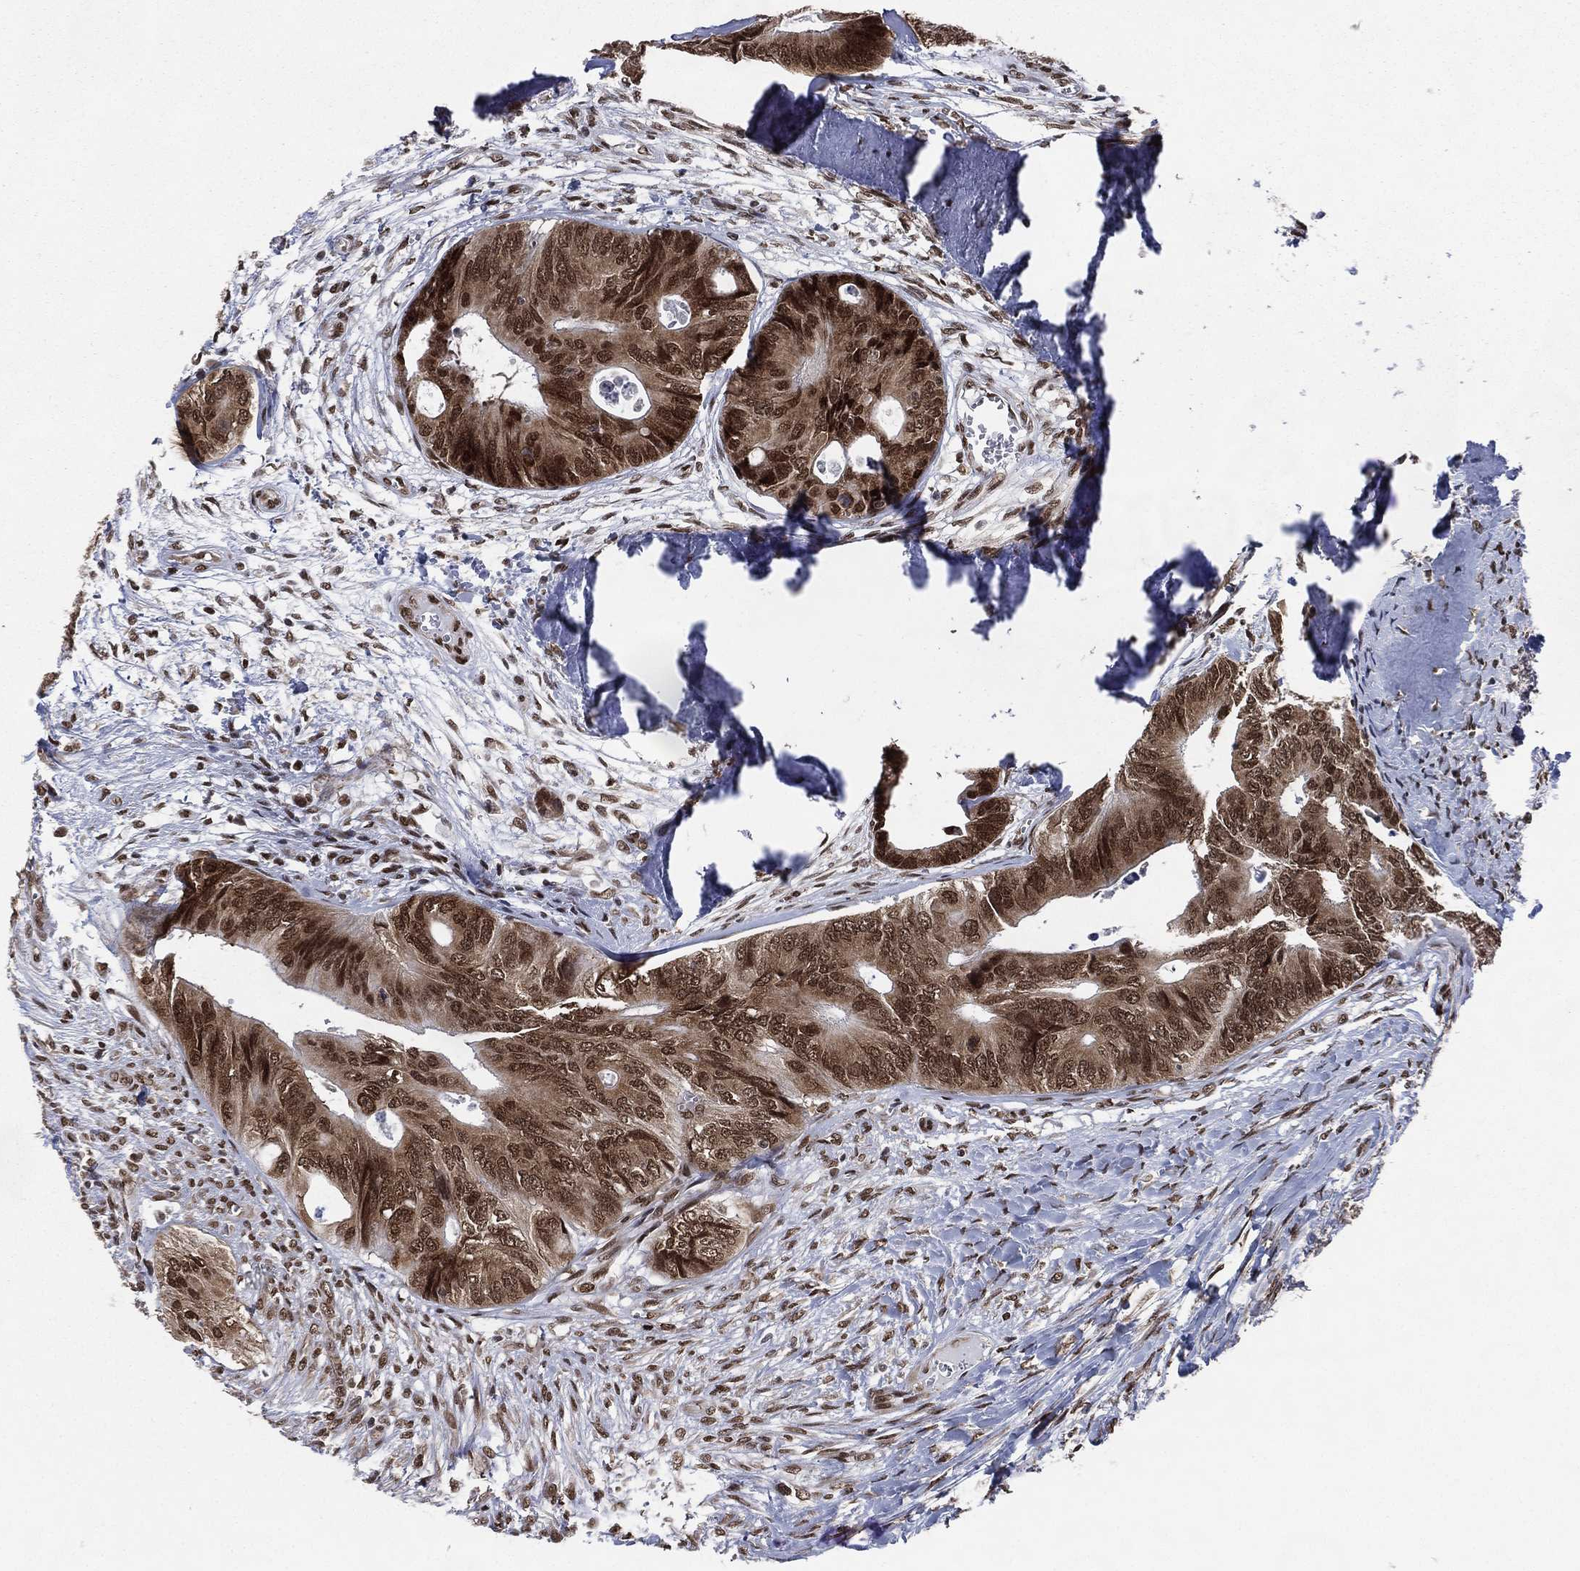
{"staining": {"intensity": "strong", "quantity": ">75%", "location": "cytoplasmic/membranous,nuclear"}, "tissue": "colorectal cancer", "cell_type": "Tumor cells", "image_type": "cancer", "snomed": [{"axis": "morphology", "description": "Normal tissue, NOS"}, {"axis": "morphology", "description": "Adenocarcinoma, NOS"}, {"axis": "topography", "description": "Colon"}], "caption": "The micrograph demonstrates a brown stain indicating the presence of a protein in the cytoplasmic/membranous and nuclear of tumor cells in colorectal cancer.", "gene": "FUBP3", "patient": {"sex": "male", "age": 65}}